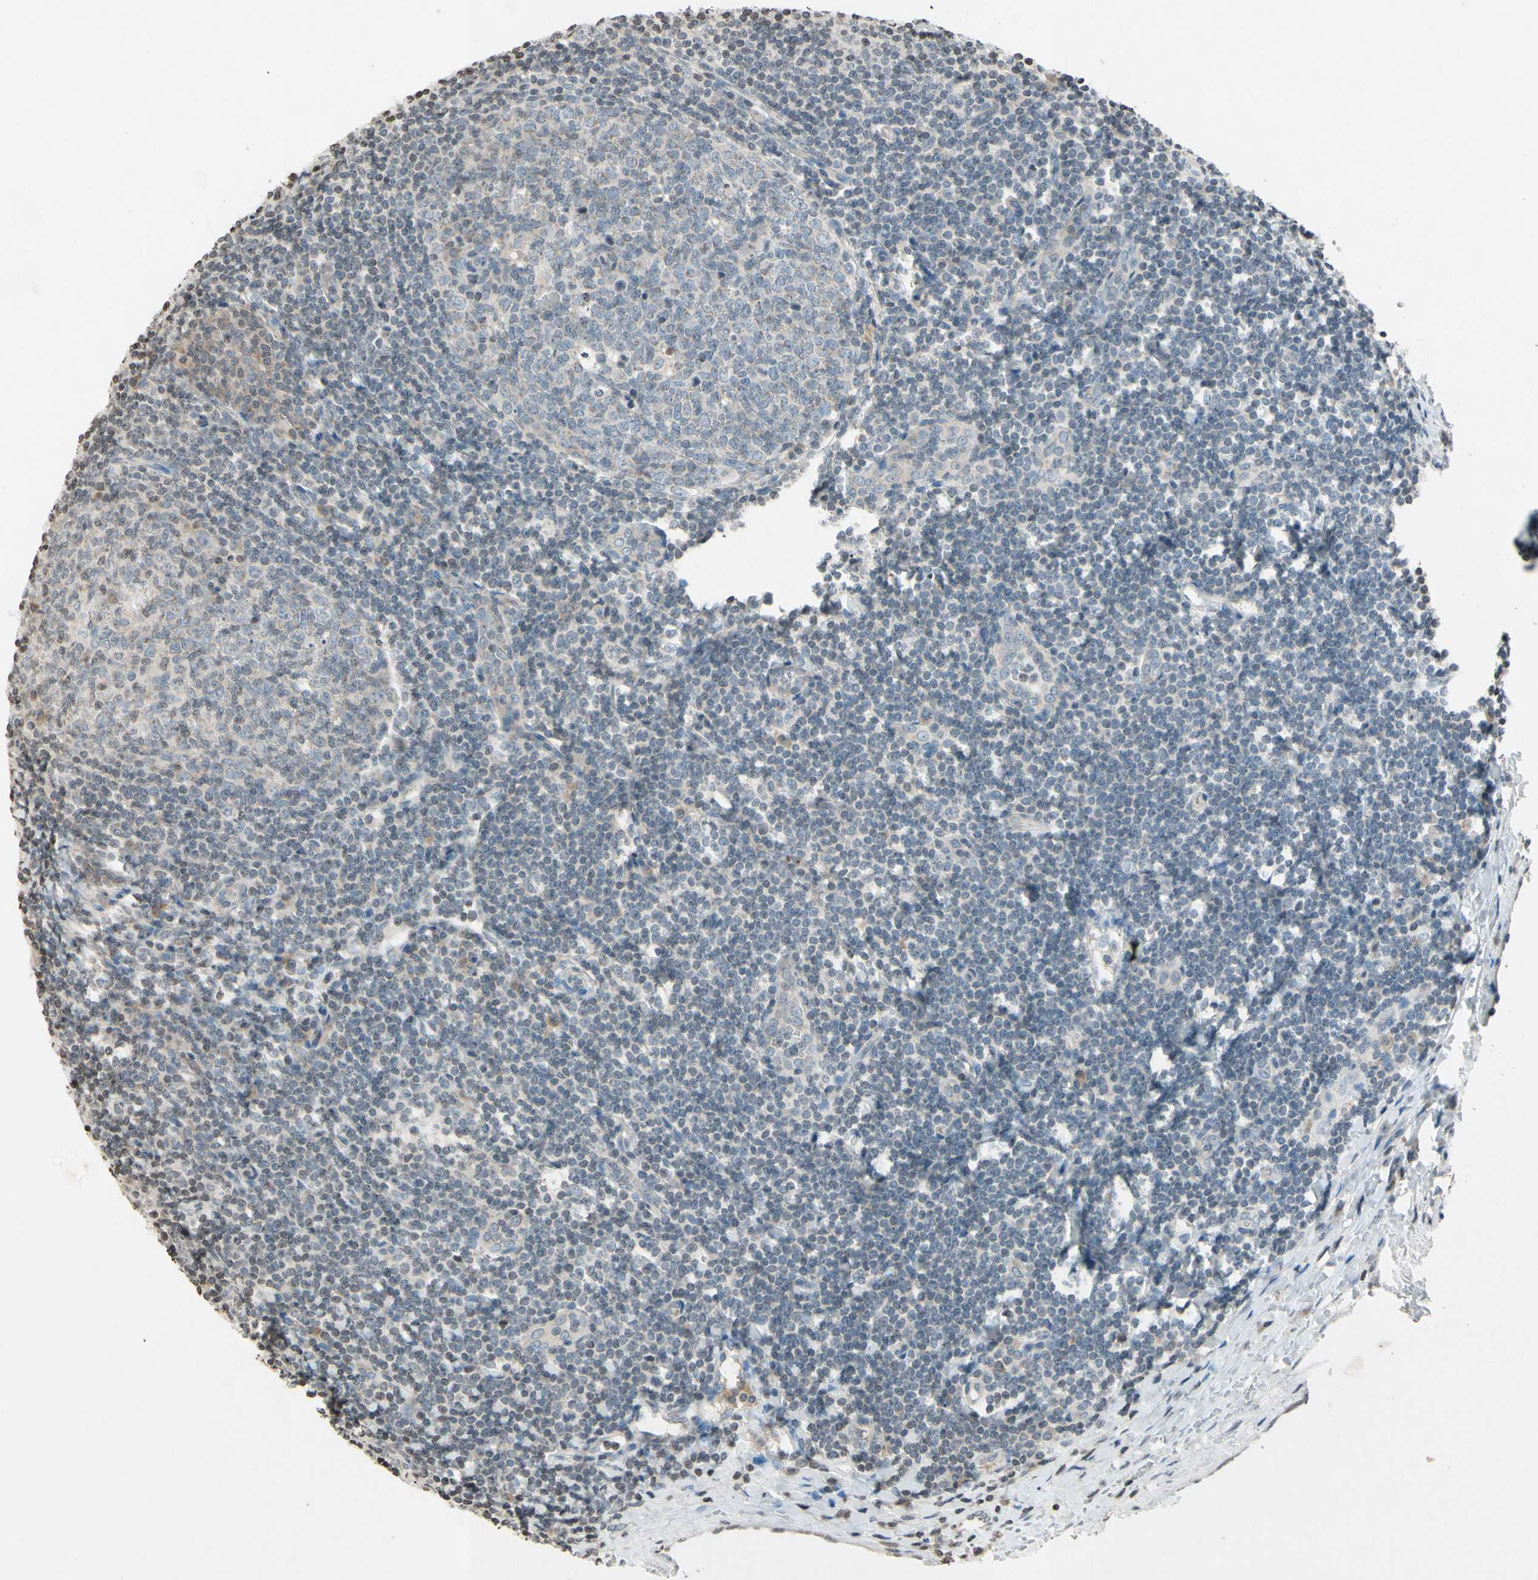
{"staining": {"intensity": "negative", "quantity": "none", "location": "none"}, "tissue": "tonsil", "cell_type": "Germinal center cells", "image_type": "normal", "snomed": [{"axis": "morphology", "description": "Normal tissue, NOS"}, {"axis": "topography", "description": "Tonsil"}], "caption": "IHC histopathology image of normal human tonsil stained for a protein (brown), which exhibits no expression in germinal center cells. The staining is performed using DAB brown chromogen with nuclei counter-stained in using hematoxylin.", "gene": "CLDN11", "patient": {"sex": "male", "age": 31}}